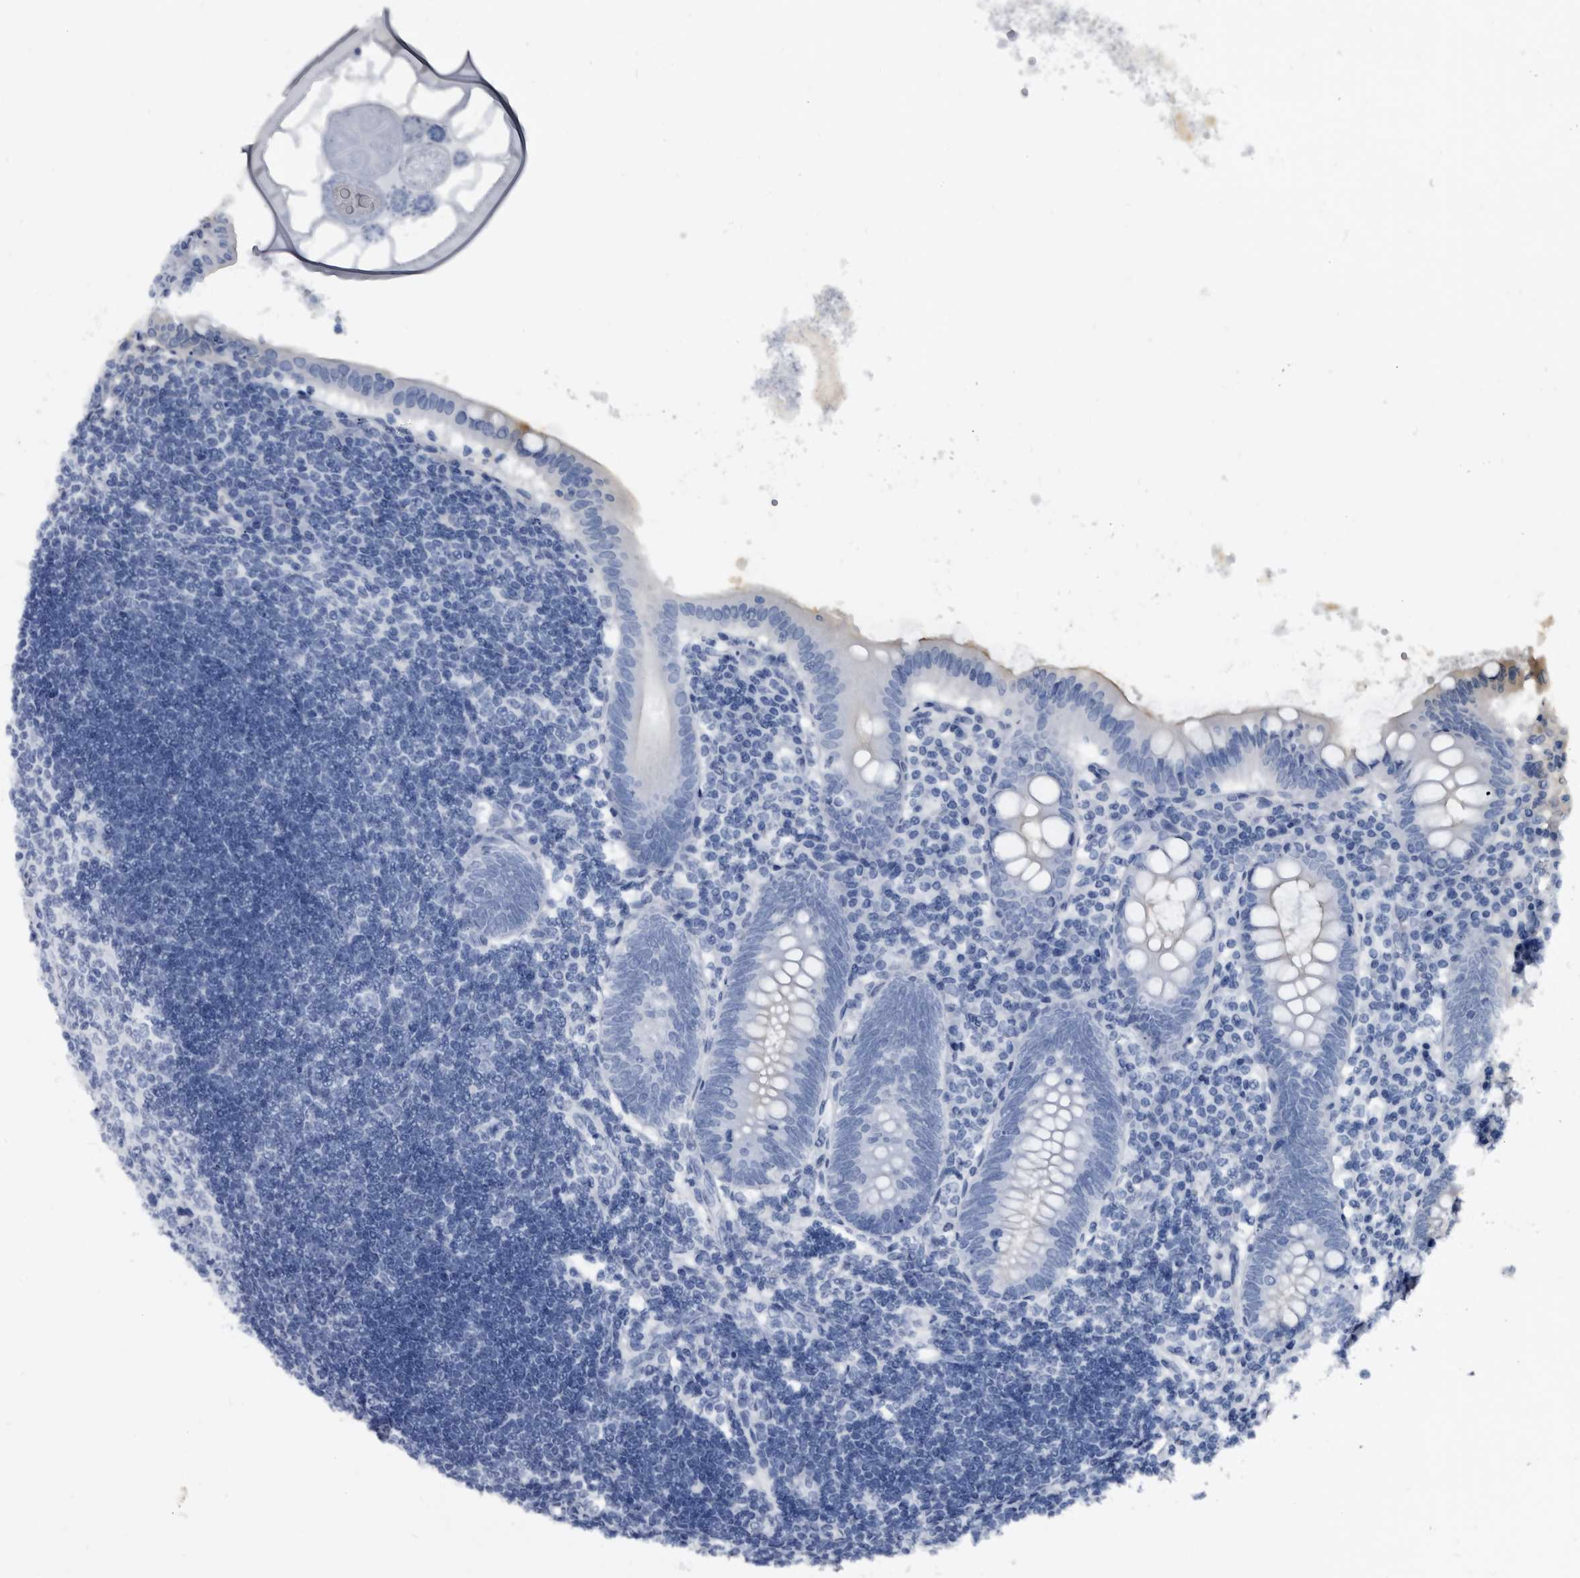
{"staining": {"intensity": "weak", "quantity": "<25%", "location": "cytoplasmic/membranous"}, "tissue": "appendix", "cell_type": "Glandular cells", "image_type": "normal", "snomed": [{"axis": "morphology", "description": "Normal tissue, NOS"}, {"axis": "topography", "description": "Appendix"}], "caption": "Immunohistochemistry (IHC) of unremarkable human appendix reveals no positivity in glandular cells.", "gene": "PRSS8", "patient": {"sex": "female", "age": 54}}